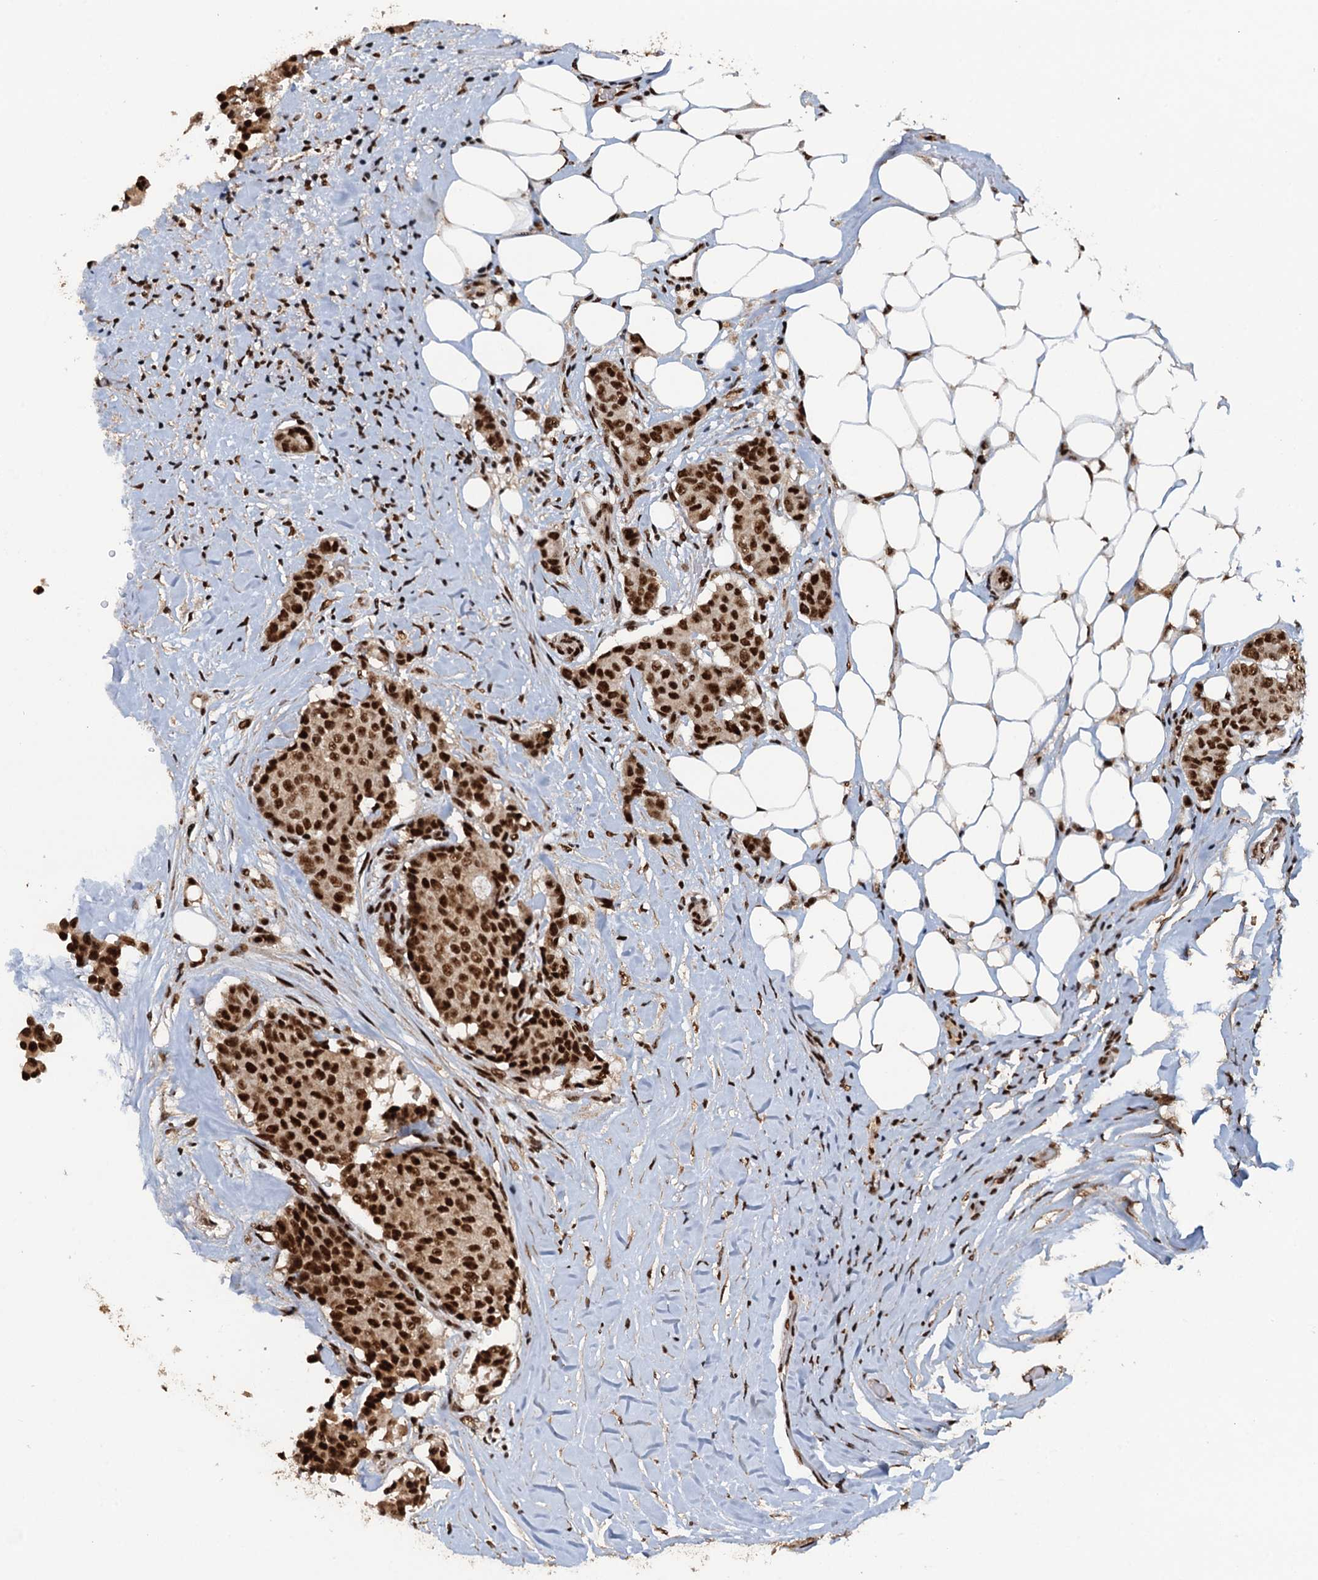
{"staining": {"intensity": "moderate", "quantity": ">75%", "location": "nuclear"}, "tissue": "breast cancer", "cell_type": "Tumor cells", "image_type": "cancer", "snomed": [{"axis": "morphology", "description": "Duct carcinoma"}, {"axis": "topography", "description": "Breast"}], "caption": "Intraductal carcinoma (breast) stained with a protein marker exhibits moderate staining in tumor cells.", "gene": "ZC3H18", "patient": {"sex": "female", "age": 75}}